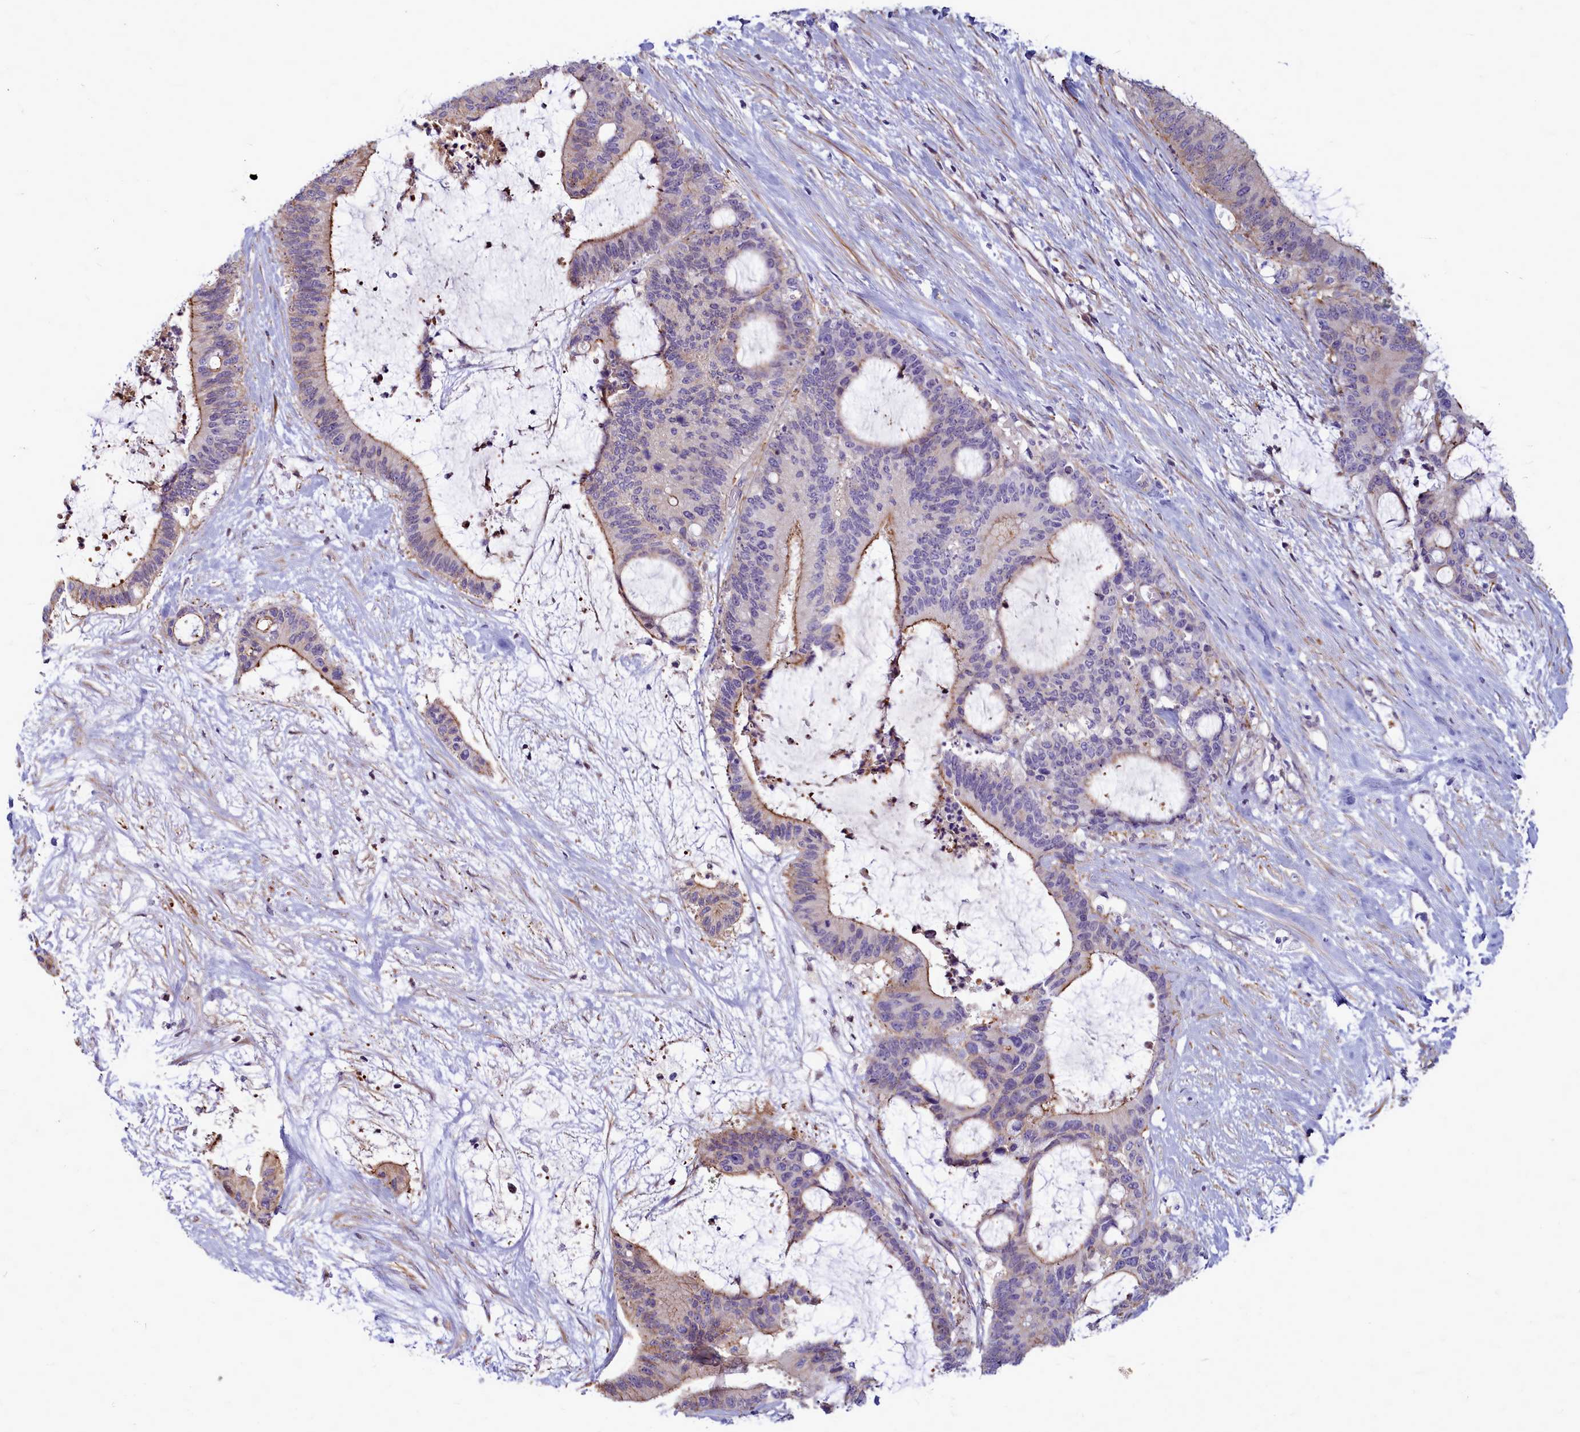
{"staining": {"intensity": "moderate", "quantity": "<25%", "location": "cytoplasmic/membranous"}, "tissue": "liver cancer", "cell_type": "Tumor cells", "image_type": "cancer", "snomed": [{"axis": "morphology", "description": "Normal tissue, NOS"}, {"axis": "morphology", "description": "Cholangiocarcinoma"}, {"axis": "topography", "description": "Liver"}, {"axis": "topography", "description": "Peripheral nerve tissue"}], "caption": "High-magnification brightfield microscopy of liver cholangiocarcinoma stained with DAB (brown) and counterstained with hematoxylin (blue). tumor cells exhibit moderate cytoplasmic/membranous expression is appreciated in about<25% of cells. (IHC, brightfield microscopy, high magnification).", "gene": "TTC5", "patient": {"sex": "female", "age": 73}}